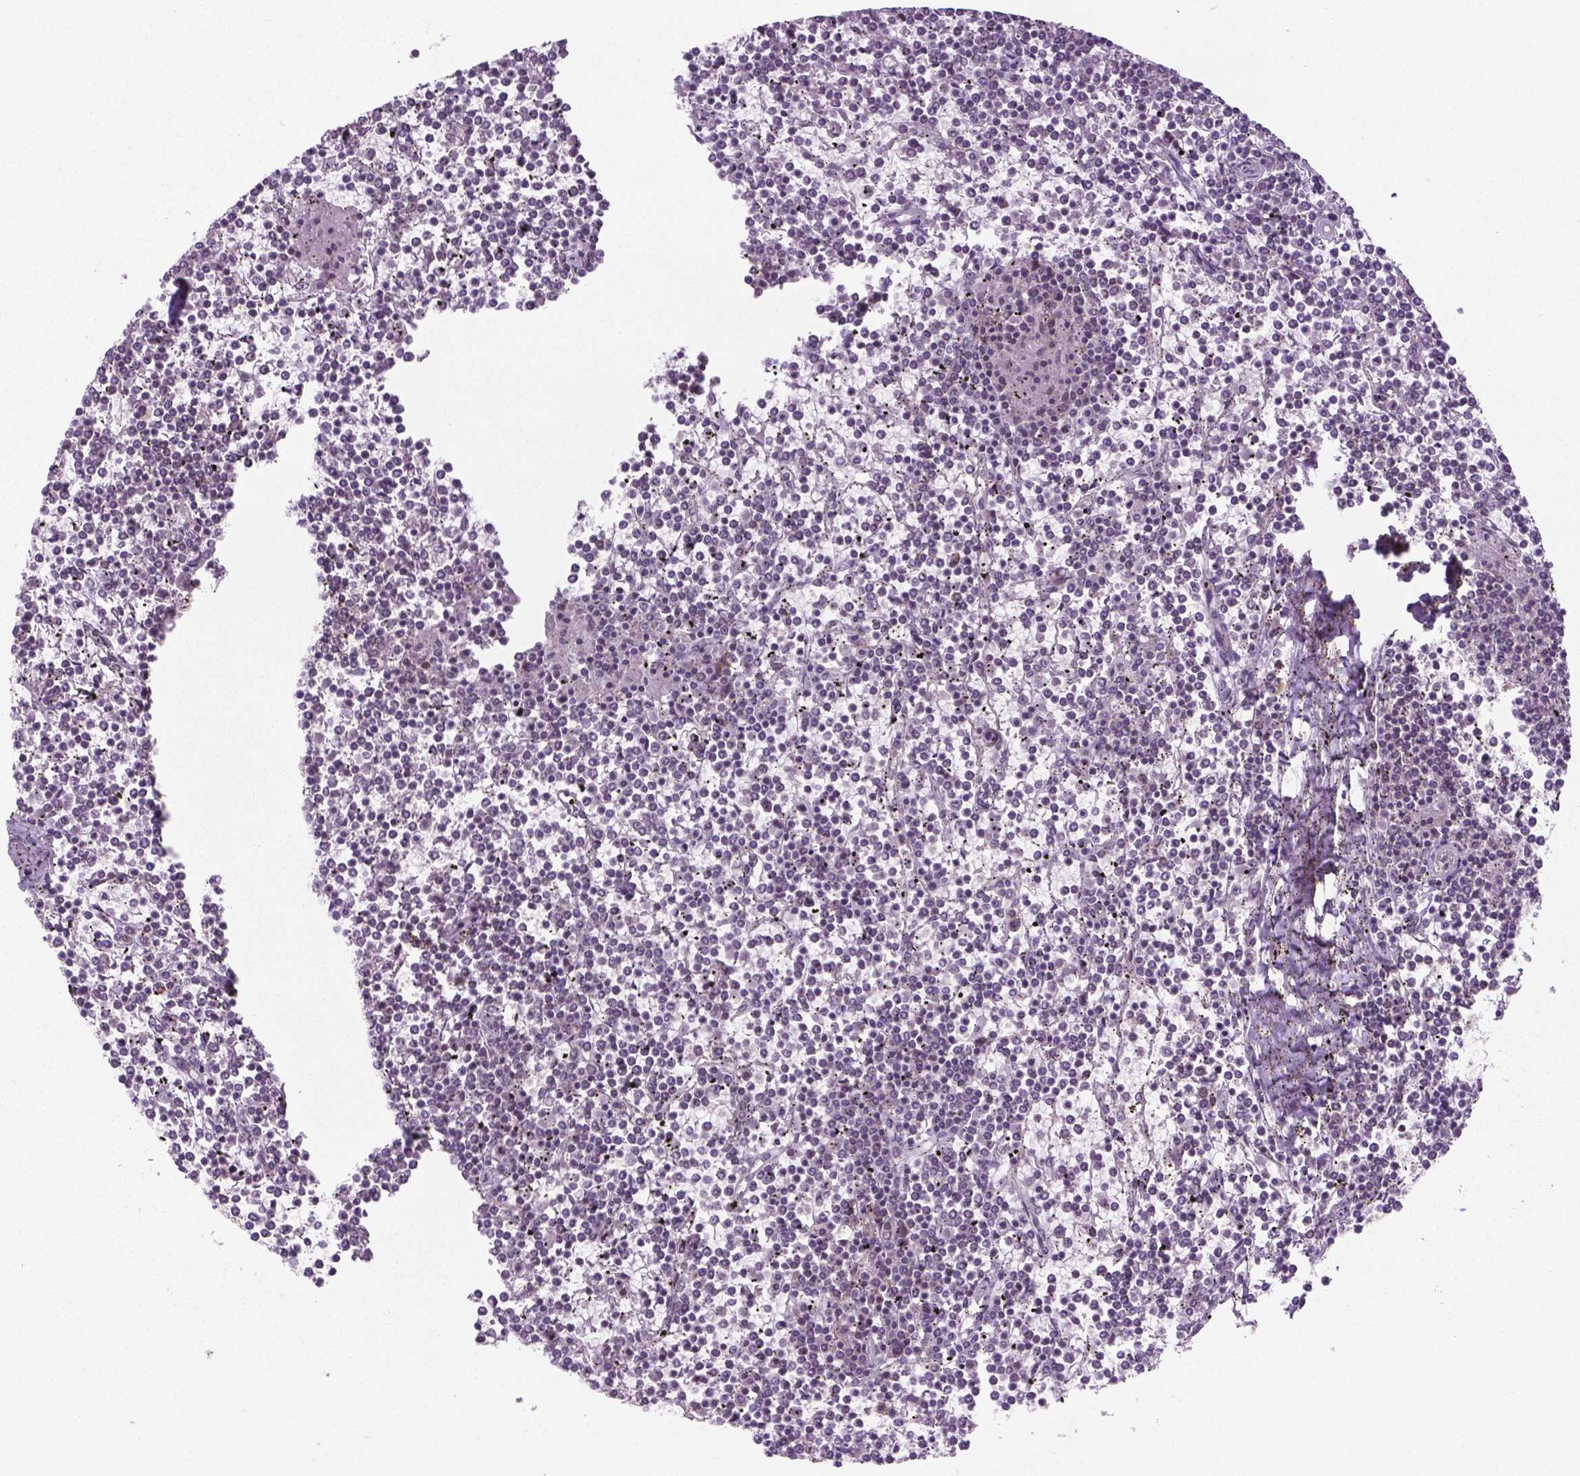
{"staining": {"intensity": "negative", "quantity": "none", "location": "none"}, "tissue": "lymphoma", "cell_type": "Tumor cells", "image_type": "cancer", "snomed": [{"axis": "morphology", "description": "Malignant lymphoma, non-Hodgkin's type, Low grade"}, {"axis": "topography", "description": "Spleen"}], "caption": "Malignant lymphoma, non-Hodgkin's type (low-grade) stained for a protein using immunohistochemistry exhibits no expression tumor cells.", "gene": "PHAX", "patient": {"sex": "female", "age": 19}}